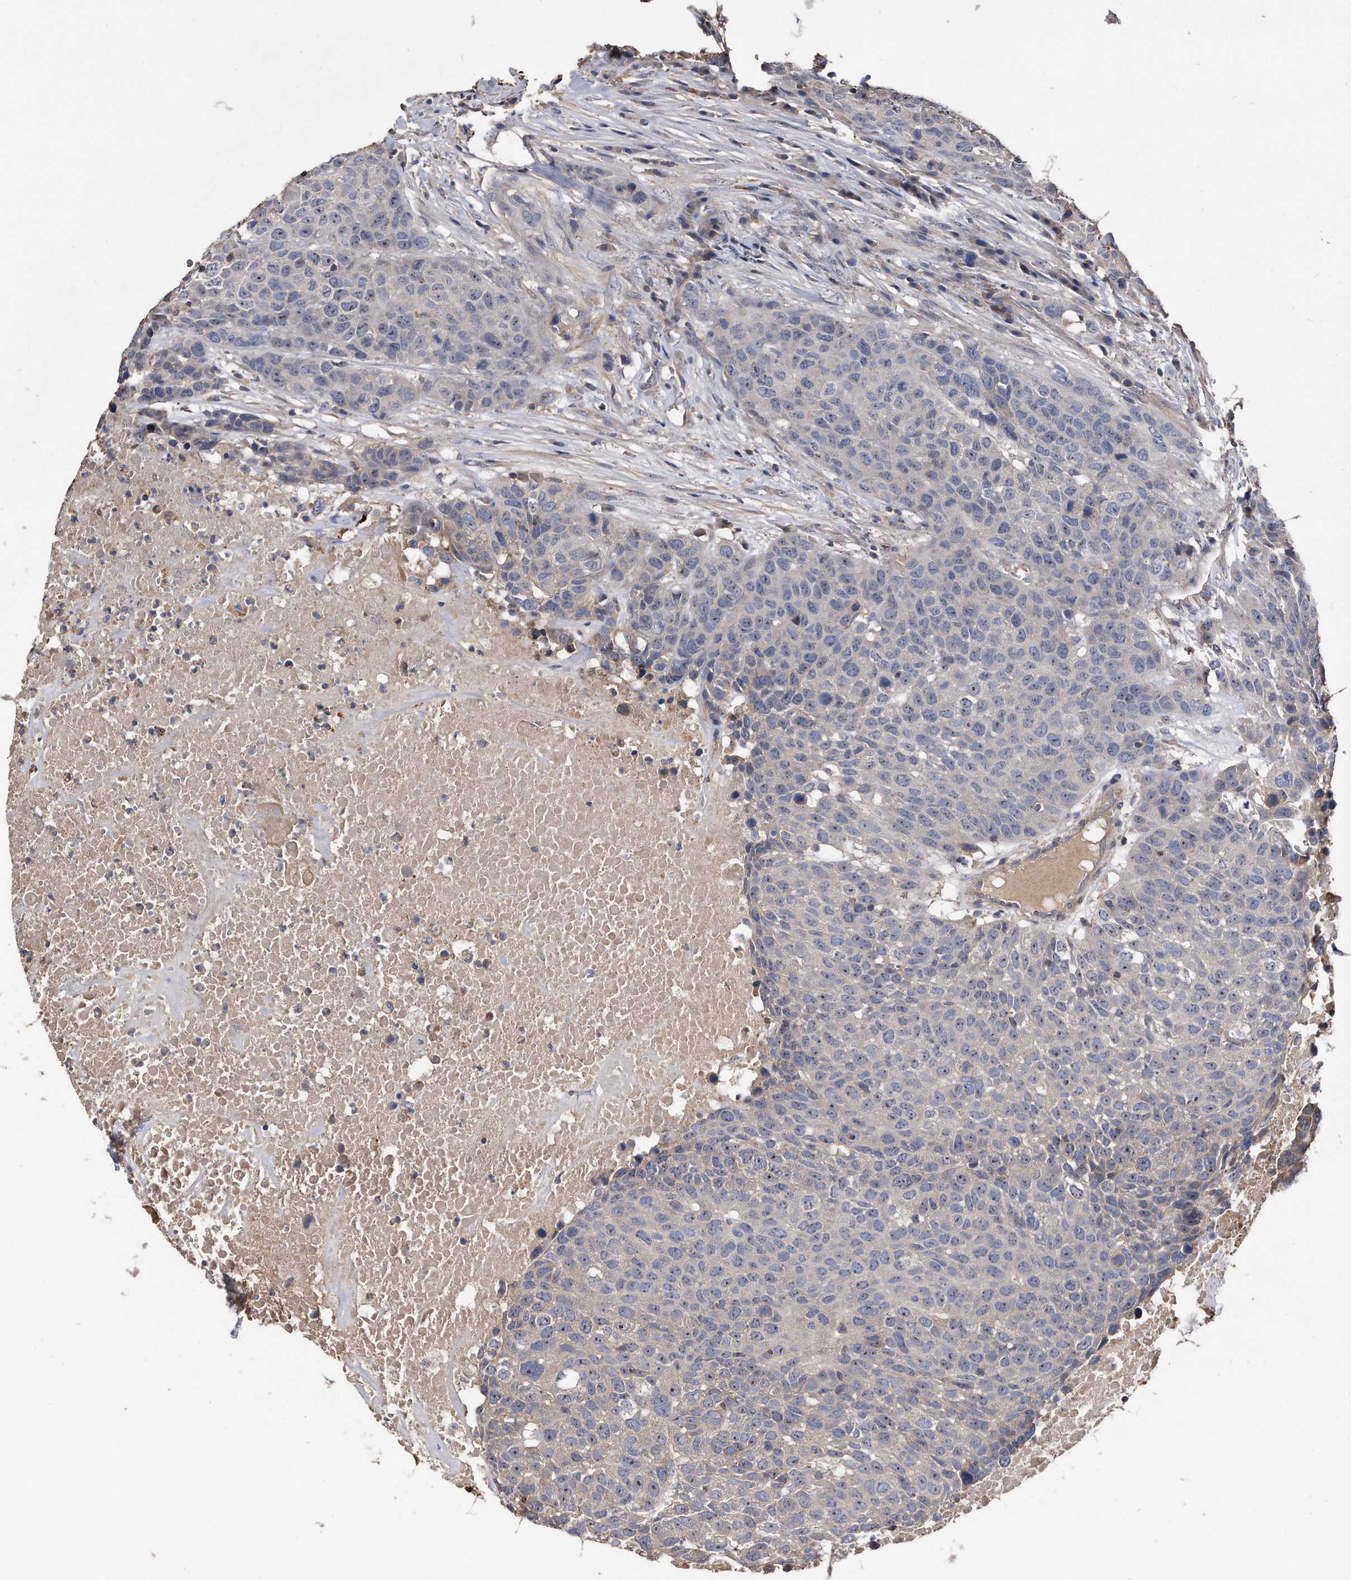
{"staining": {"intensity": "negative", "quantity": "none", "location": "none"}, "tissue": "head and neck cancer", "cell_type": "Tumor cells", "image_type": "cancer", "snomed": [{"axis": "morphology", "description": "Squamous cell carcinoma, NOS"}, {"axis": "topography", "description": "Head-Neck"}], "caption": "This is an IHC histopathology image of squamous cell carcinoma (head and neck). There is no expression in tumor cells.", "gene": "KCND3", "patient": {"sex": "male", "age": 66}}